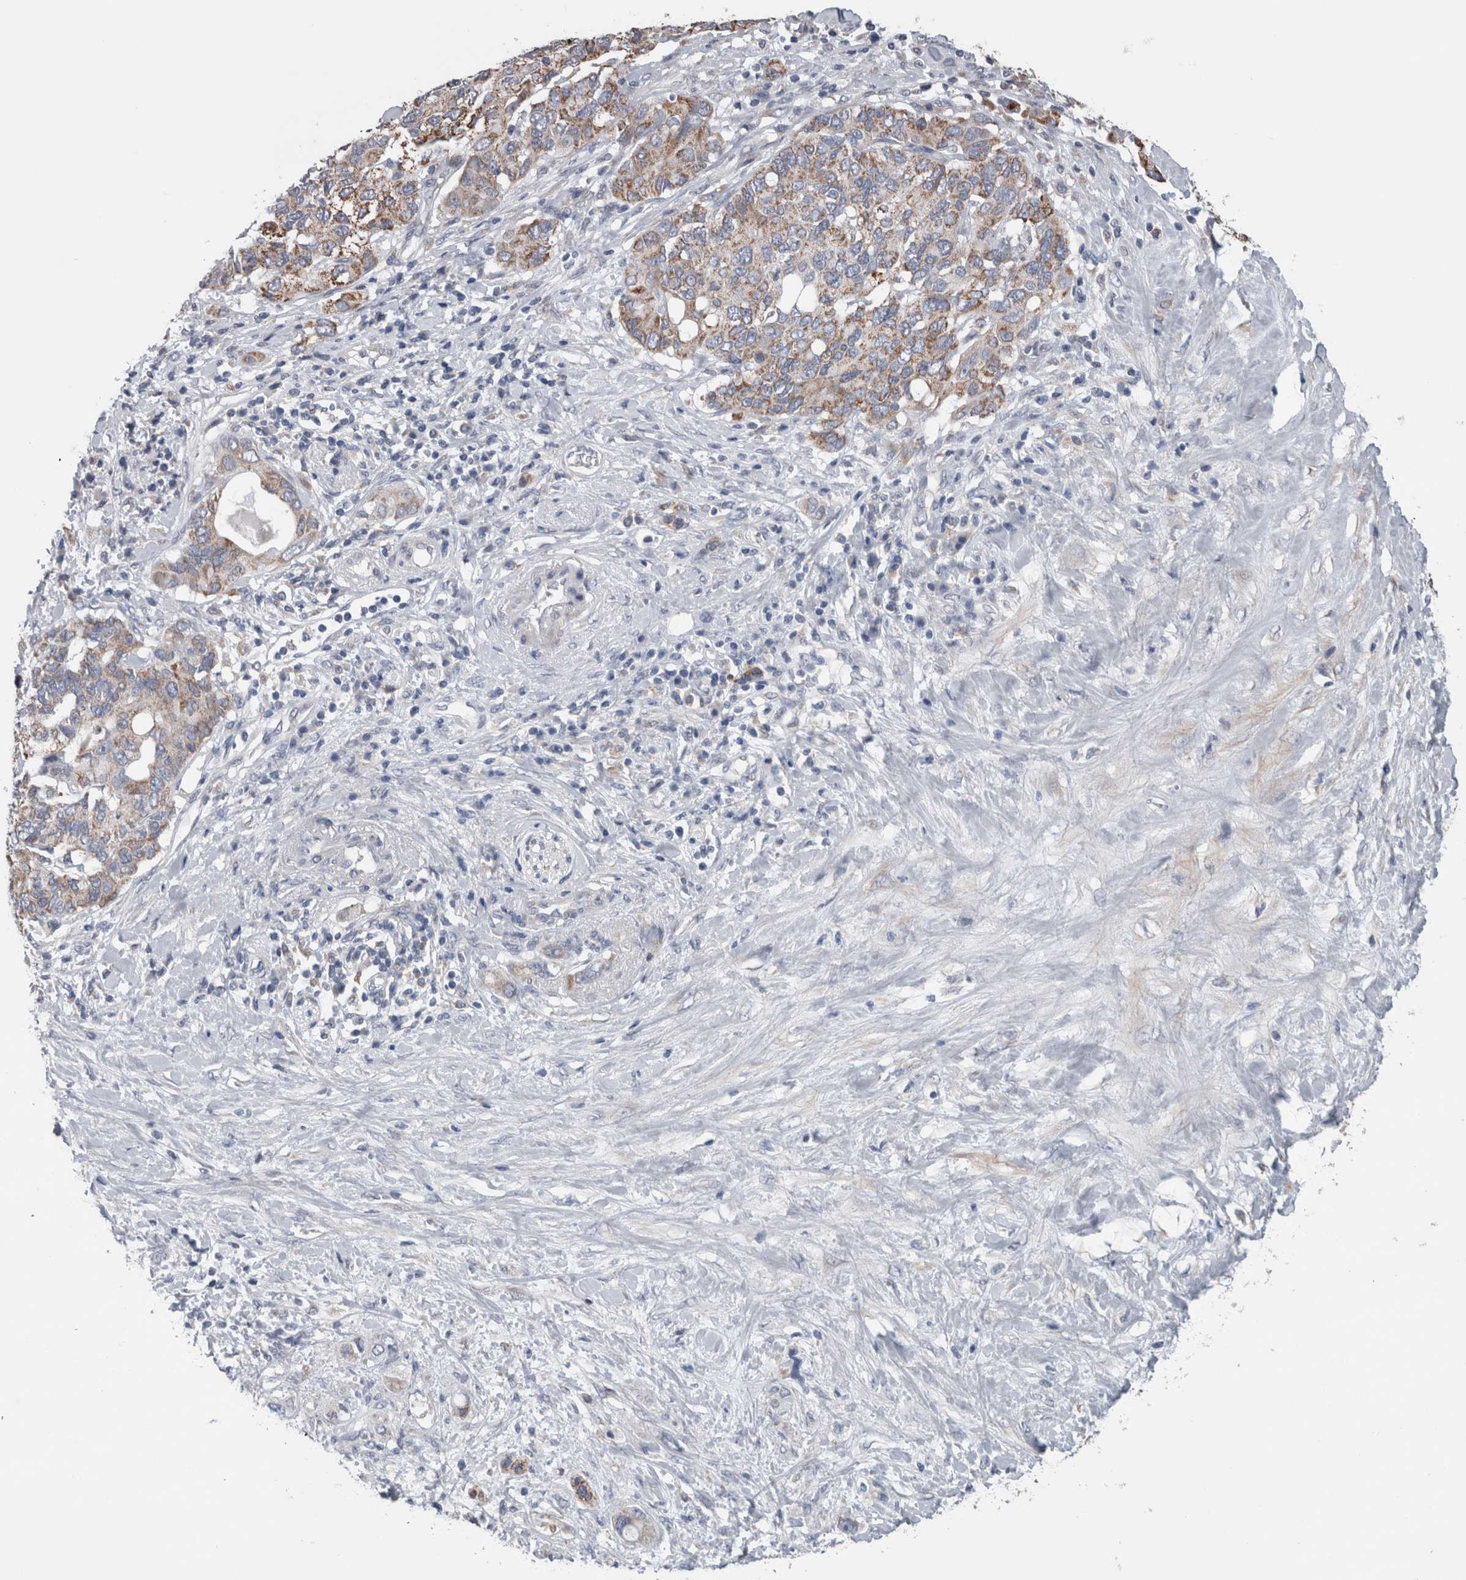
{"staining": {"intensity": "moderate", "quantity": "25%-75%", "location": "cytoplasmic/membranous"}, "tissue": "pancreatic cancer", "cell_type": "Tumor cells", "image_type": "cancer", "snomed": [{"axis": "morphology", "description": "Adenocarcinoma, NOS"}, {"axis": "topography", "description": "Pancreas"}], "caption": "Immunohistochemistry micrograph of human pancreatic cancer (adenocarcinoma) stained for a protein (brown), which shows medium levels of moderate cytoplasmic/membranous positivity in about 25%-75% of tumor cells.", "gene": "GDAP1", "patient": {"sex": "female", "age": 56}}